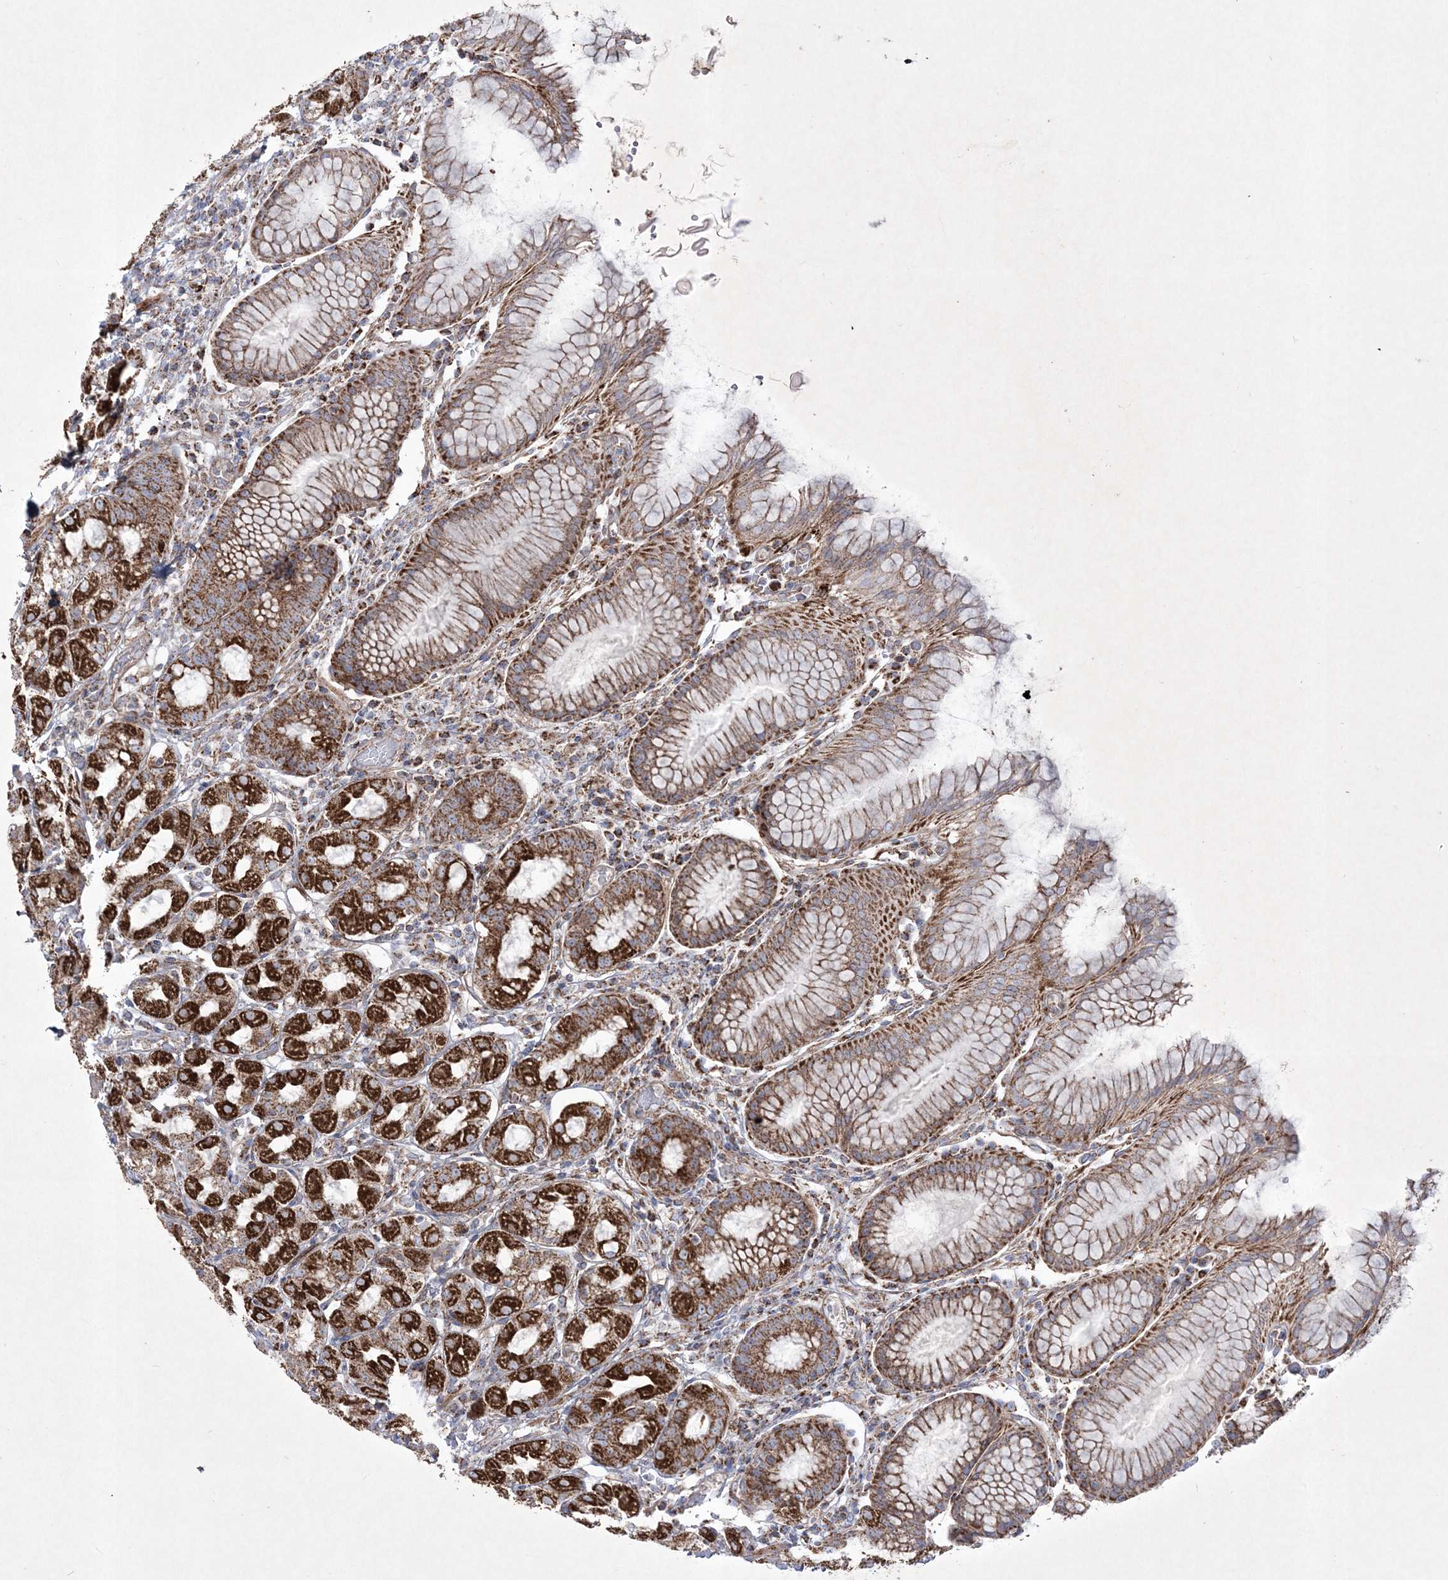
{"staining": {"intensity": "strong", "quantity": ">75%", "location": "cytoplasmic/membranous"}, "tissue": "stomach", "cell_type": "Glandular cells", "image_type": "normal", "snomed": [{"axis": "morphology", "description": "Normal tissue, NOS"}, {"axis": "topography", "description": "Stomach, lower"}], "caption": "Brown immunohistochemical staining in normal stomach demonstrates strong cytoplasmic/membranous positivity in about >75% of glandular cells.", "gene": "RICTOR", "patient": {"sex": "female", "age": 56}}